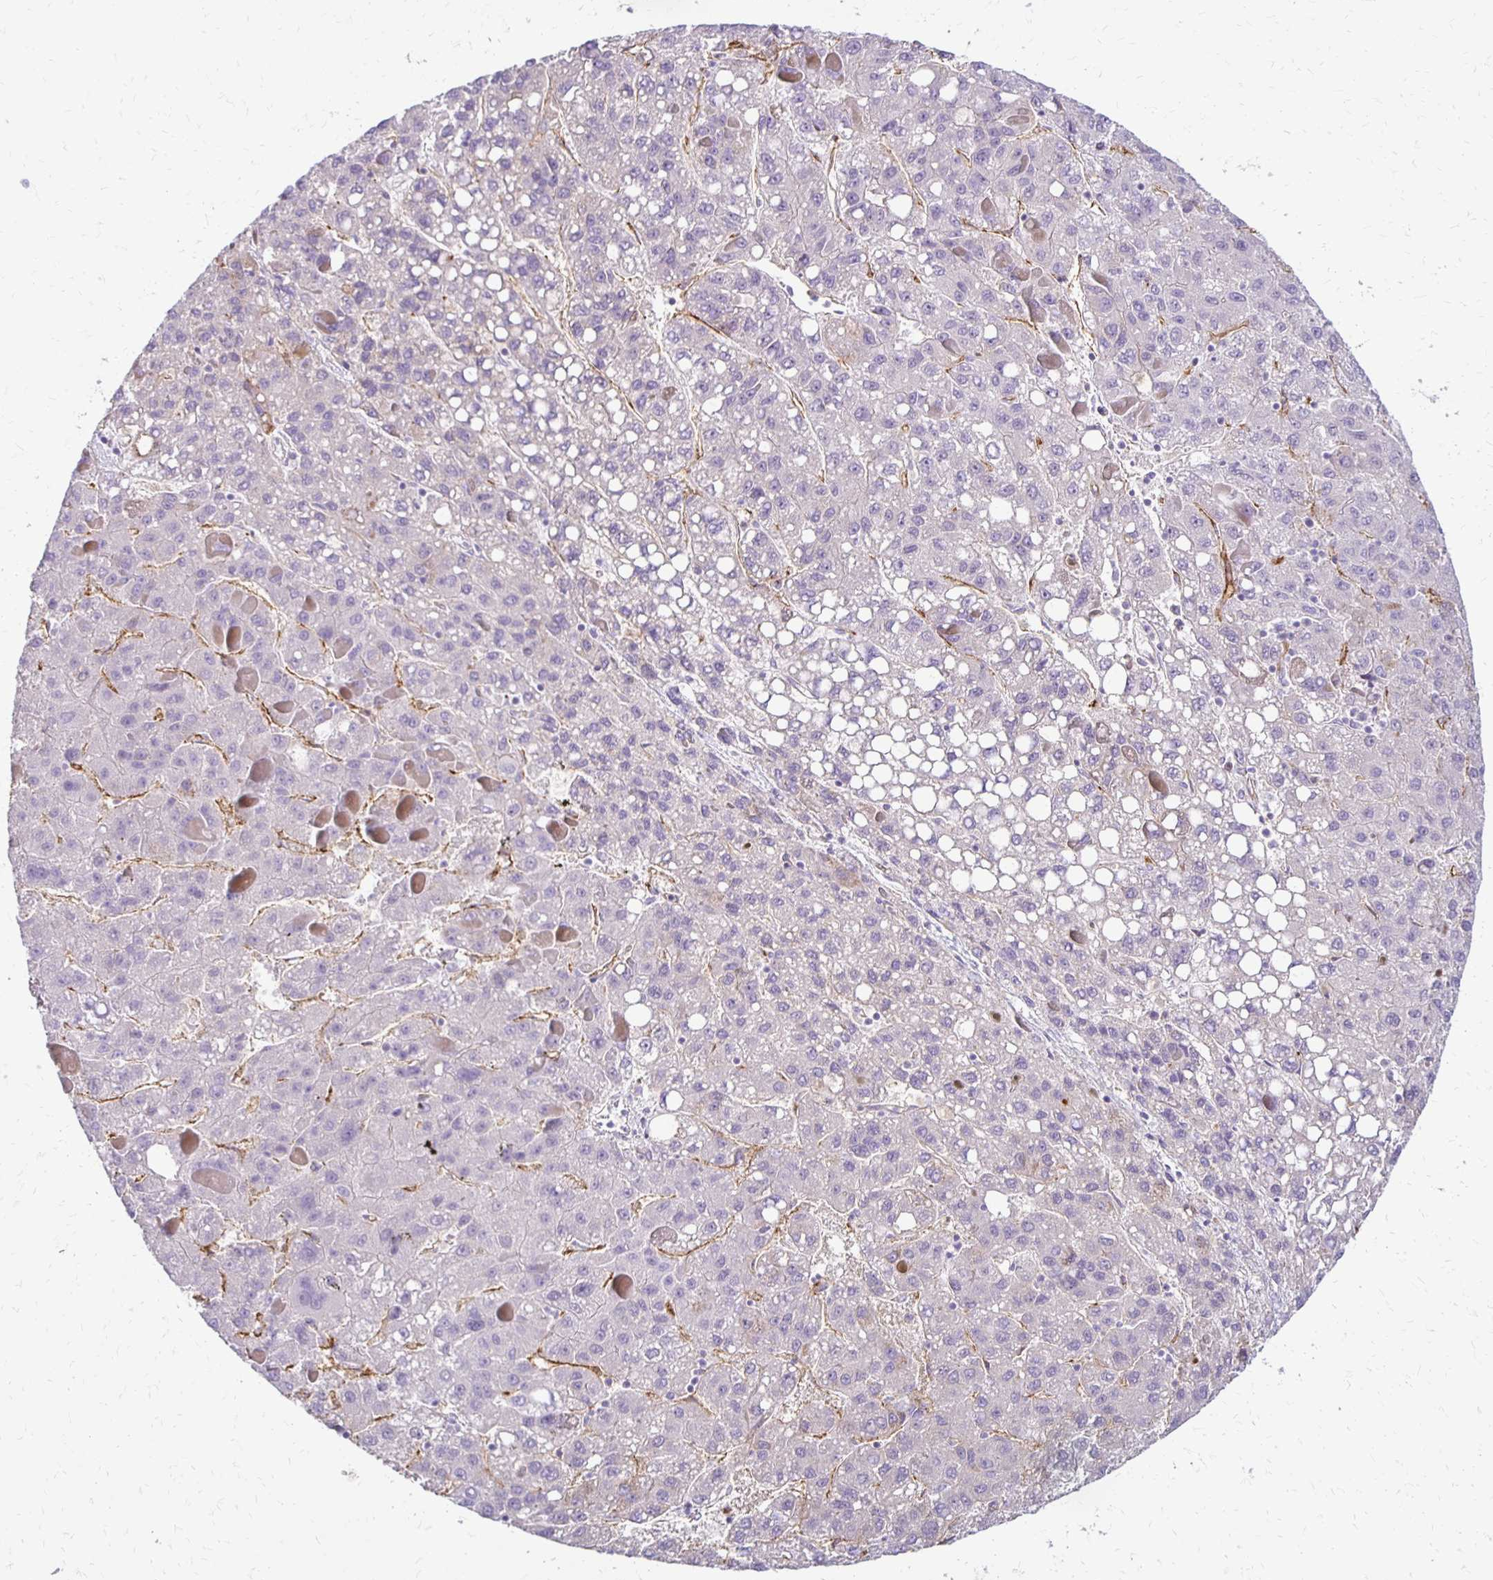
{"staining": {"intensity": "negative", "quantity": "none", "location": "none"}, "tissue": "liver cancer", "cell_type": "Tumor cells", "image_type": "cancer", "snomed": [{"axis": "morphology", "description": "Carcinoma, Hepatocellular, NOS"}, {"axis": "topography", "description": "Liver"}], "caption": "Immunohistochemical staining of human liver cancer displays no significant expression in tumor cells.", "gene": "TTYH1", "patient": {"sex": "female", "age": 82}}